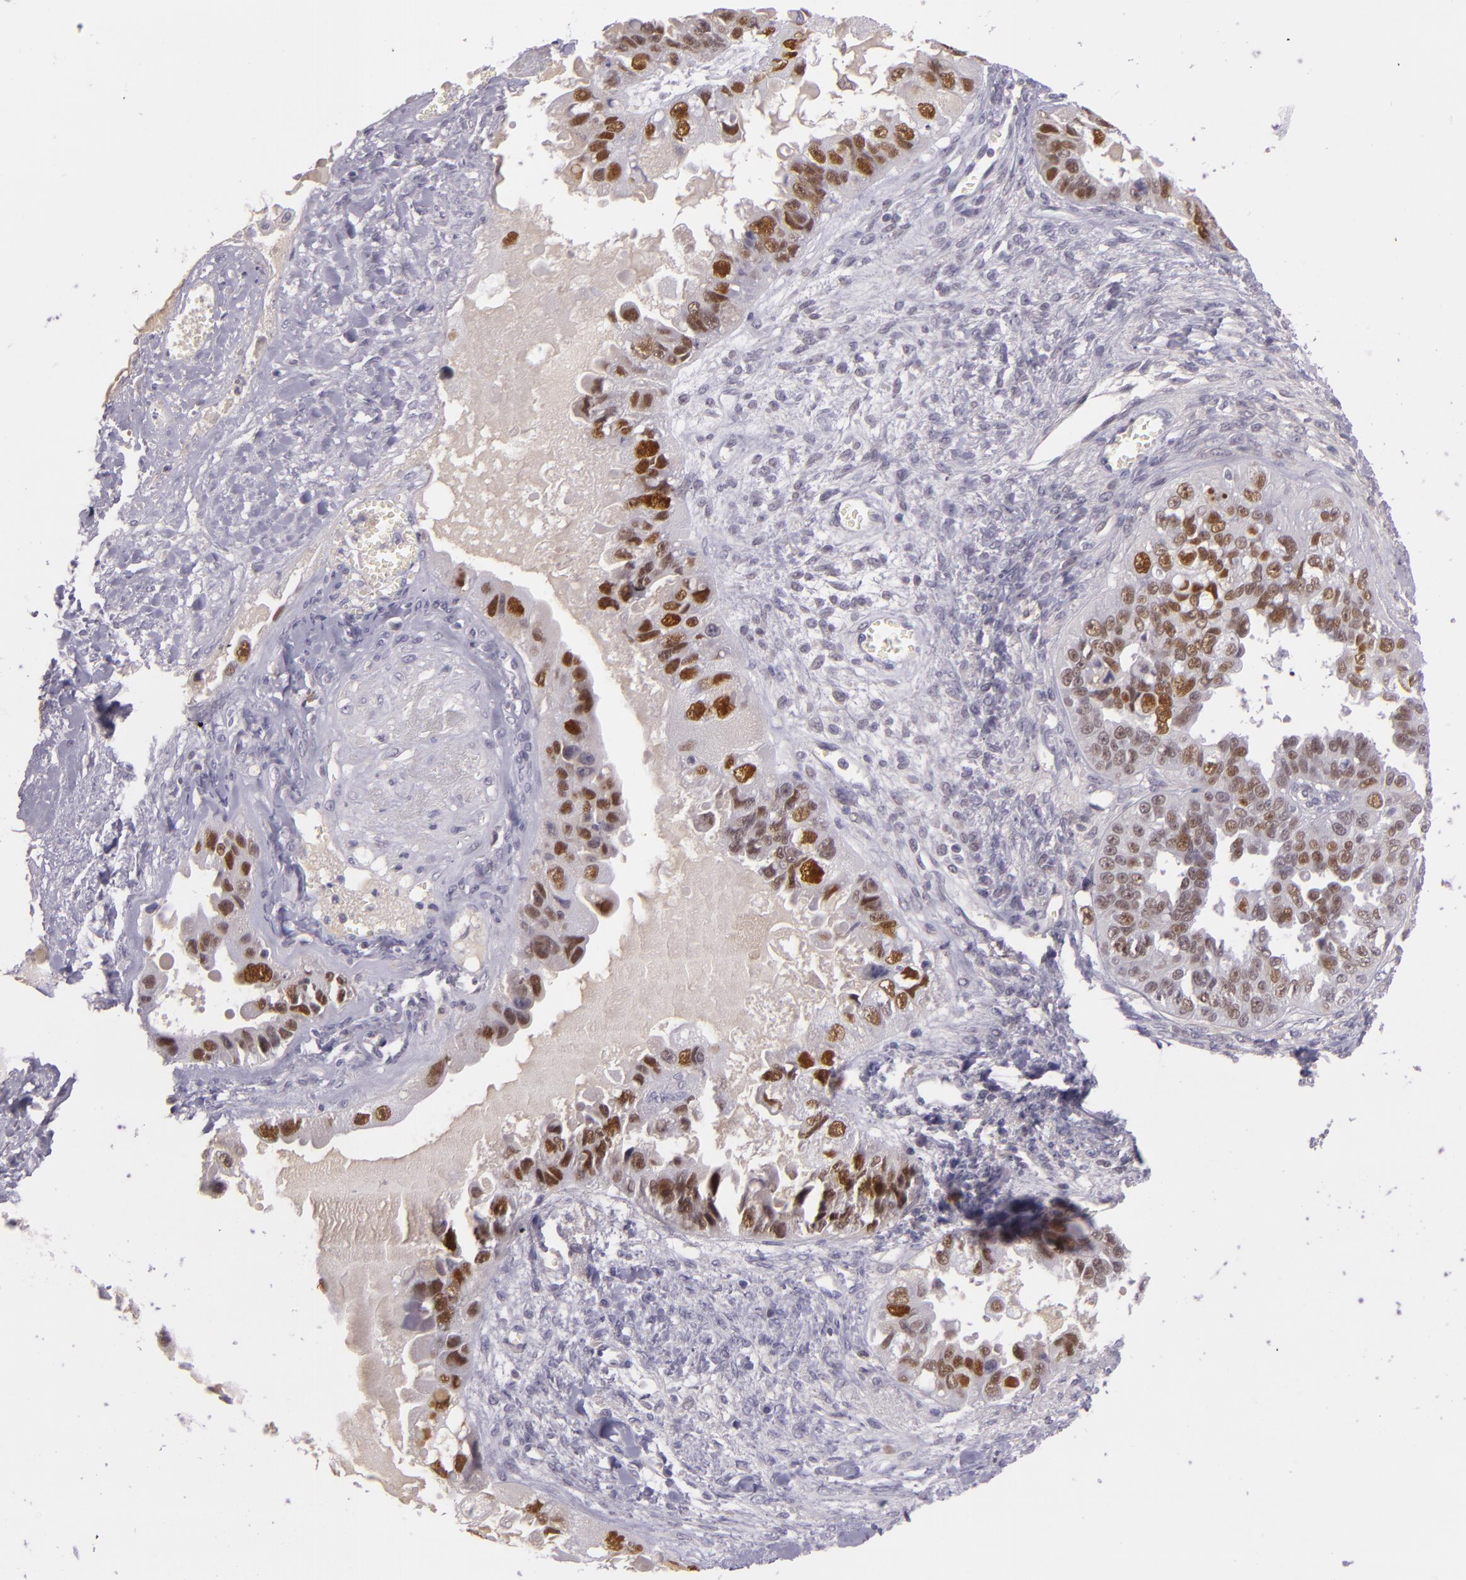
{"staining": {"intensity": "strong", "quantity": ">75%", "location": "nuclear"}, "tissue": "ovarian cancer", "cell_type": "Tumor cells", "image_type": "cancer", "snomed": [{"axis": "morphology", "description": "Carcinoma, endometroid"}, {"axis": "topography", "description": "Ovary"}], "caption": "The immunohistochemical stain highlights strong nuclear positivity in tumor cells of ovarian cancer (endometroid carcinoma) tissue. Immunohistochemistry stains the protein in brown and the nuclei are stained blue.", "gene": "CHEK2", "patient": {"sex": "female", "age": 85}}